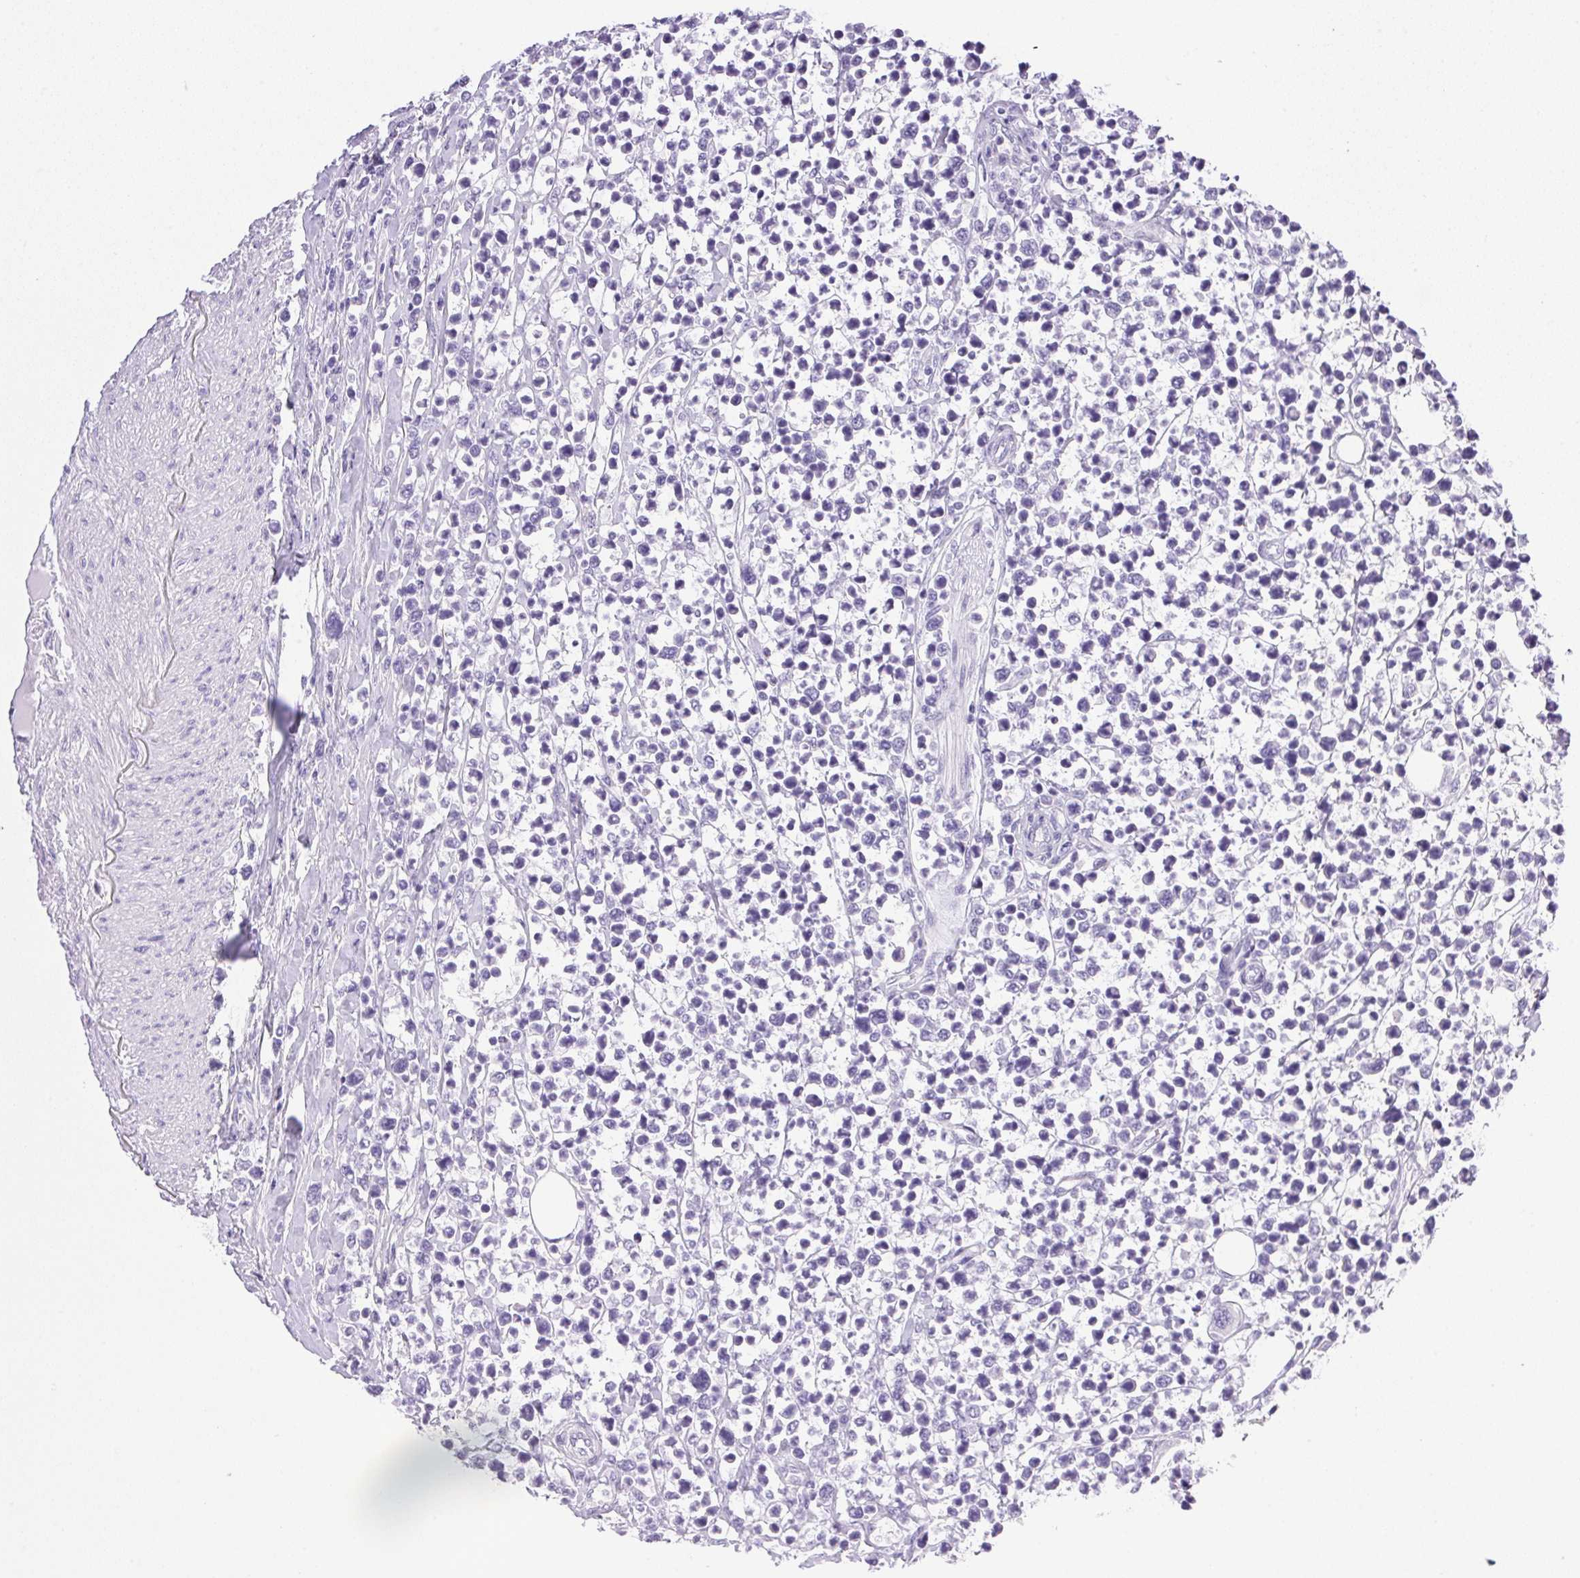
{"staining": {"intensity": "negative", "quantity": "none", "location": "none"}, "tissue": "lymphoma", "cell_type": "Tumor cells", "image_type": "cancer", "snomed": [{"axis": "morphology", "description": "Malignant lymphoma, non-Hodgkin's type, High grade"}, {"axis": "topography", "description": "Soft tissue"}], "caption": "DAB (3,3'-diaminobenzidine) immunohistochemical staining of lymphoma reveals no significant staining in tumor cells. (Immunohistochemistry (ihc), brightfield microscopy, high magnification).", "gene": "ATP6V0A4", "patient": {"sex": "female", "age": 56}}